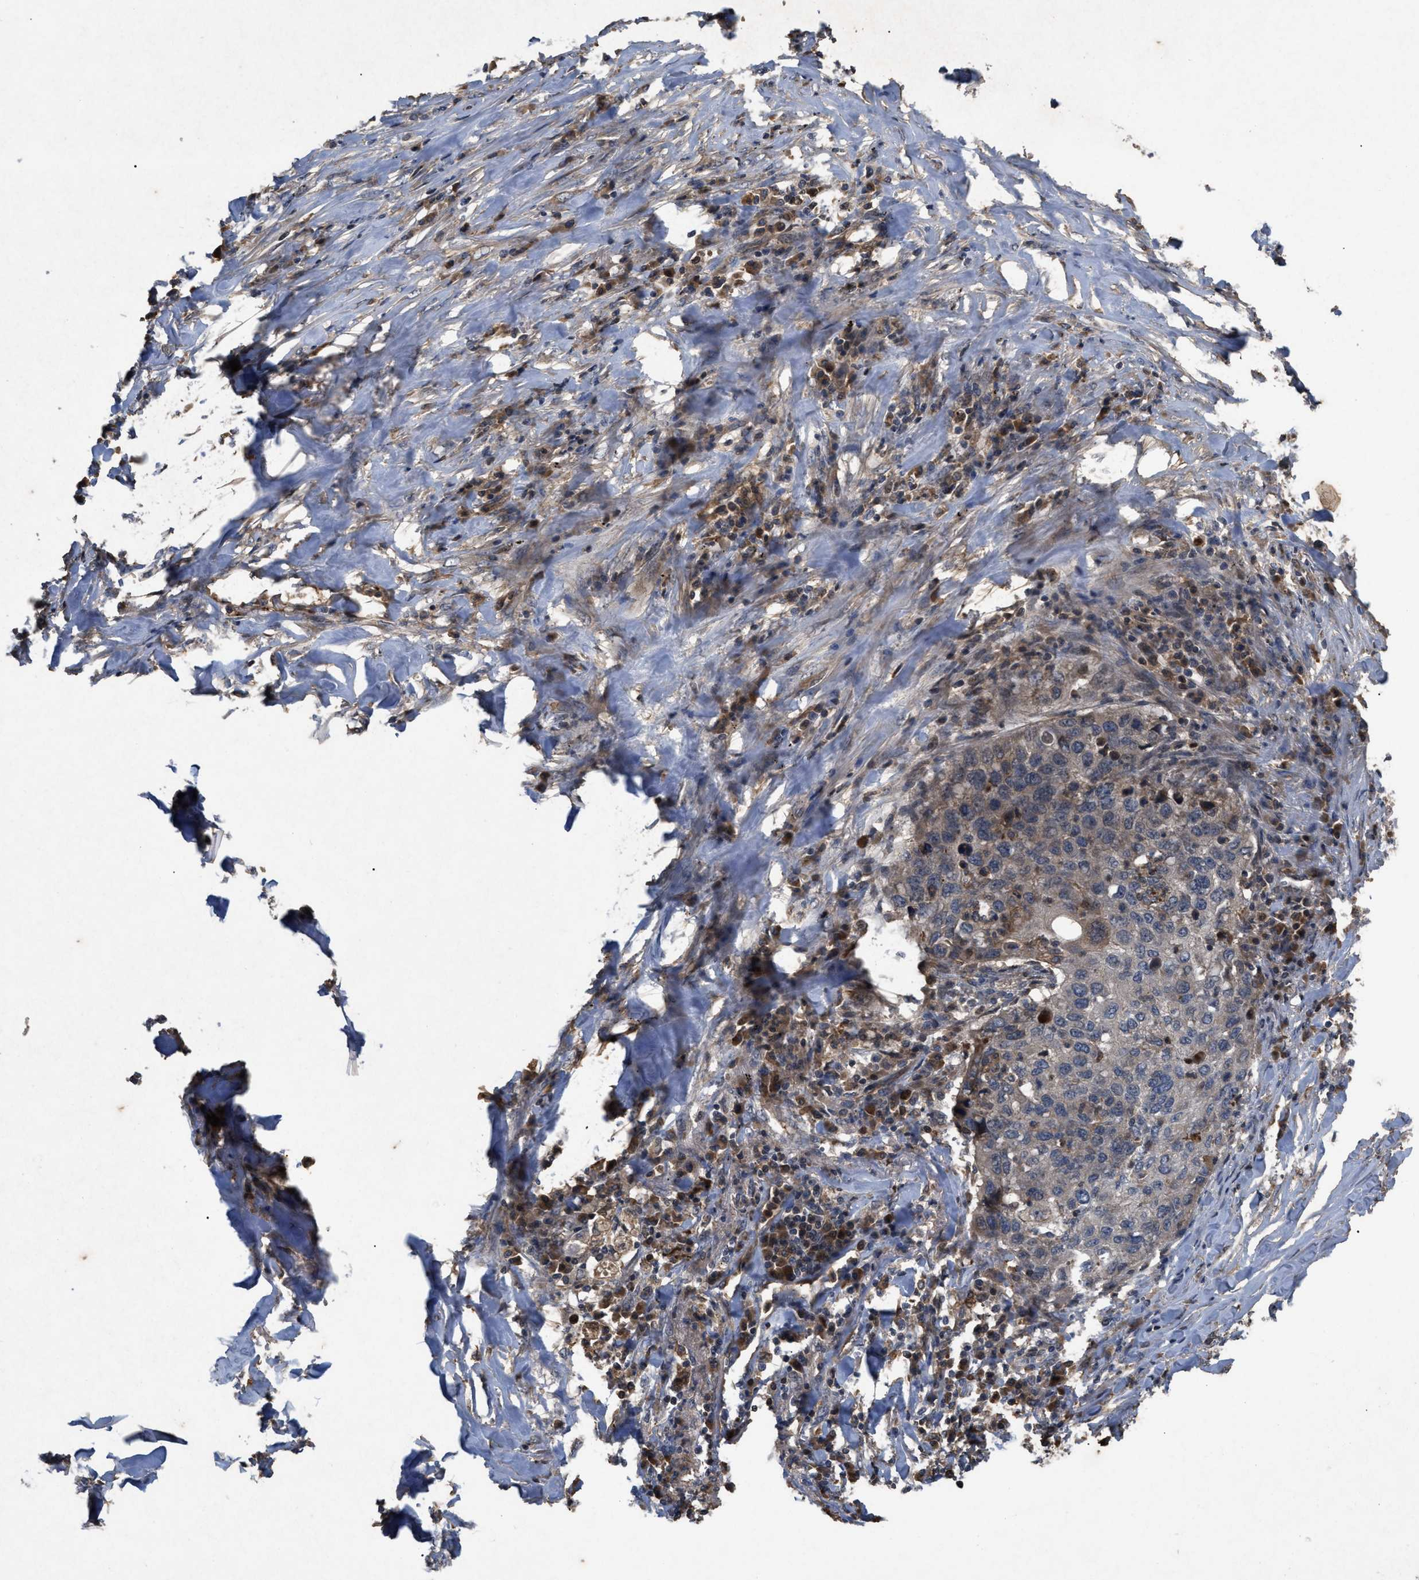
{"staining": {"intensity": "weak", "quantity": "<25%", "location": "cytoplasmic/membranous"}, "tissue": "lung cancer", "cell_type": "Tumor cells", "image_type": "cancer", "snomed": [{"axis": "morphology", "description": "Squamous cell carcinoma, NOS"}, {"axis": "topography", "description": "Lung"}], "caption": "A high-resolution histopathology image shows IHC staining of lung cancer, which demonstrates no significant staining in tumor cells. (Brightfield microscopy of DAB (3,3'-diaminobenzidine) immunohistochemistry at high magnification).", "gene": "RAB2A", "patient": {"sex": "female", "age": 63}}